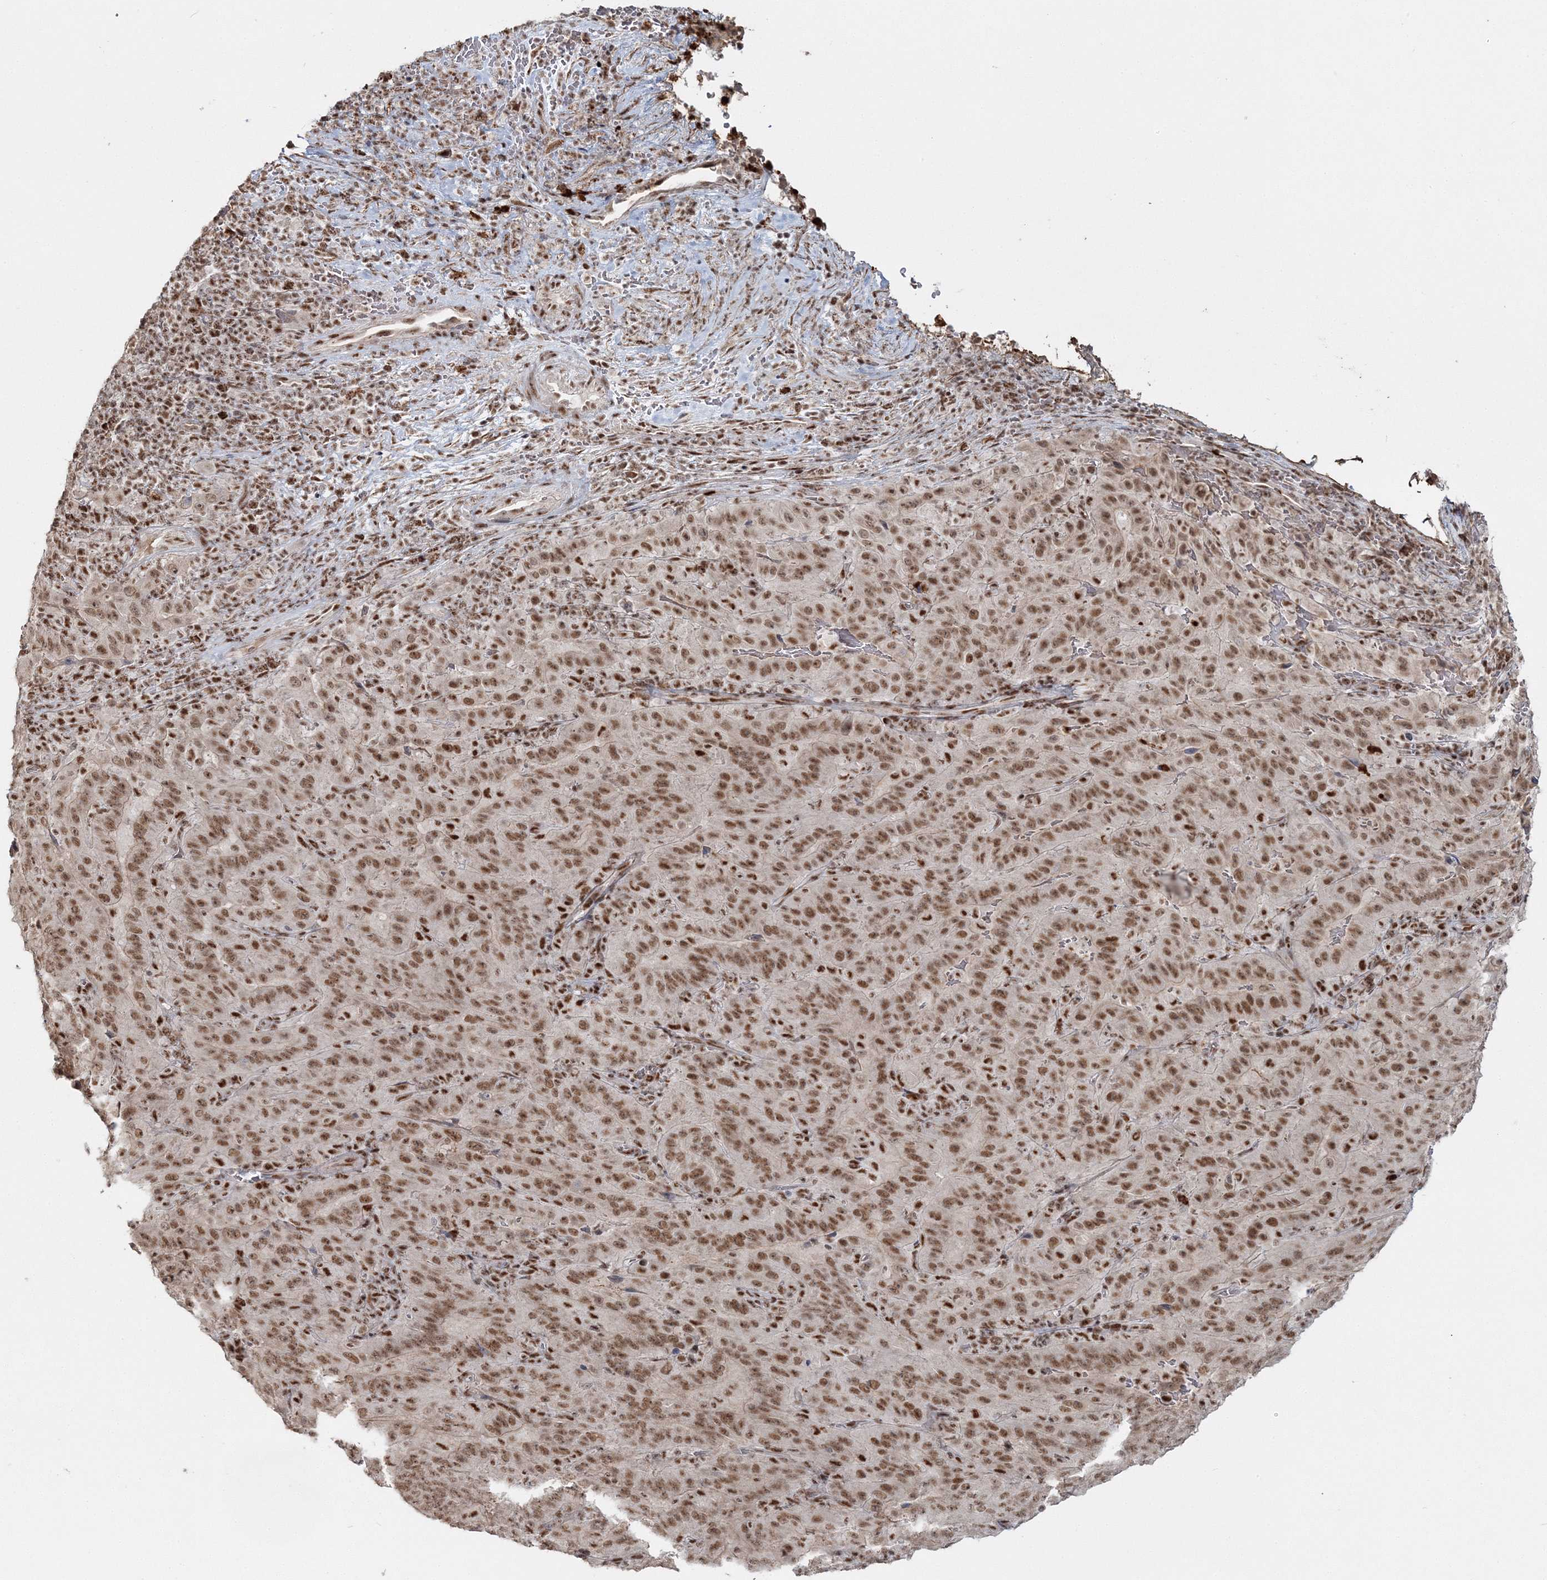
{"staining": {"intensity": "moderate", "quantity": ">75%", "location": "nuclear"}, "tissue": "pancreatic cancer", "cell_type": "Tumor cells", "image_type": "cancer", "snomed": [{"axis": "morphology", "description": "Adenocarcinoma, NOS"}, {"axis": "topography", "description": "Pancreas"}], "caption": "This is an image of immunohistochemistry (IHC) staining of adenocarcinoma (pancreatic), which shows moderate staining in the nuclear of tumor cells.", "gene": "QRICH1", "patient": {"sex": "male", "age": 63}}